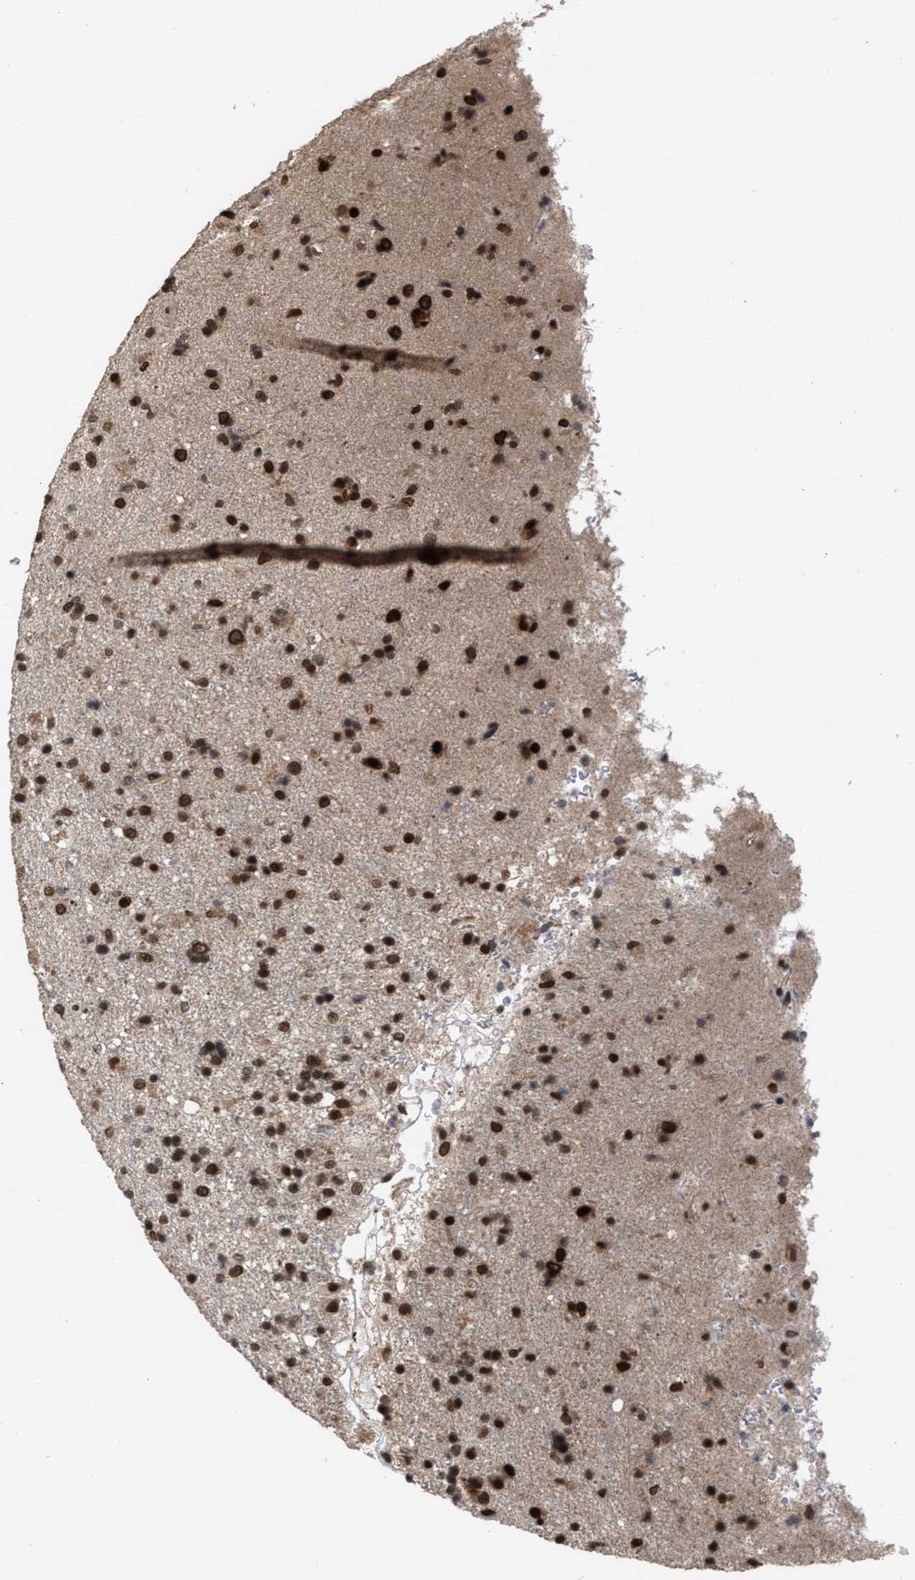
{"staining": {"intensity": "strong", "quantity": ">75%", "location": "nuclear"}, "tissue": "glioma", "cell_type": "Tumor cells", "image_type": "cancer", "snomed": [{"axis": "morphology", "description": "Glioma, malignant, Low grade"}, {"axis": "topography", "description": "Brain"}], "caption": "Protein staining demonstrates strong nuclear expression in approximately >75% of tumor cells in glioma. Immunohistochemistry (ihc) stains the protein in brown and the nuclei are stained blue.", "gene": "C9orf78", "patient": {"sex": "male", "age": 65}}